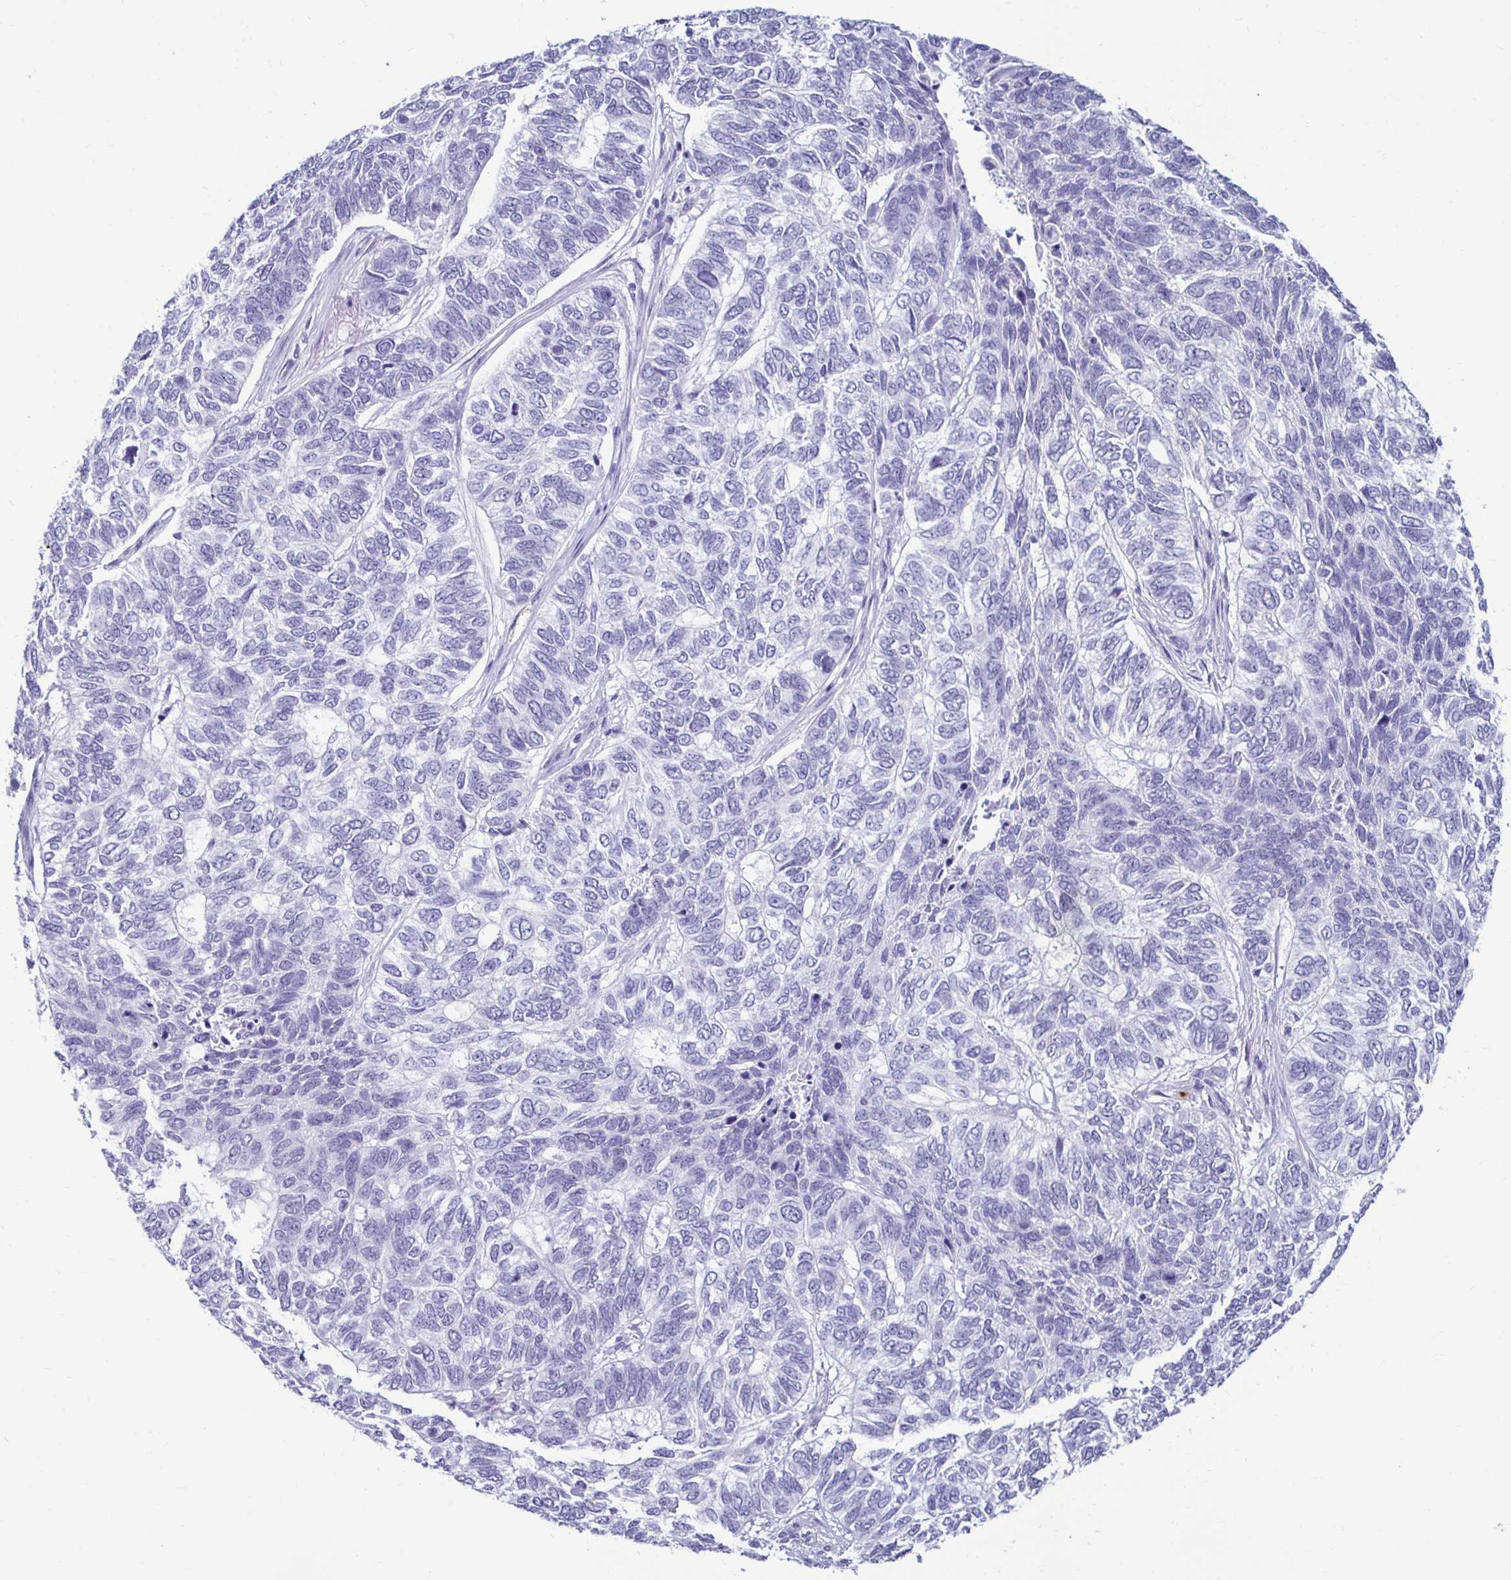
{"staining": {"intensity": "negative", "quantity": "none", "location": "none"}, "tissue": "skin cancer", "cell_type": "Tumor cells", "image_type": "cancer", "snomed": [{"axis": "morphology", "description": "Basal cell carcinoma"}, {"axis": "topography", "description": "Skin"}], "caption": "IHC photomicrograph of neoplastic tissue: skin cancer stained with DAB reveals no significant protein positivity in tumor cells.", "gene": "RHBDL3", "patient": {"sex": "female", "age": 65}}